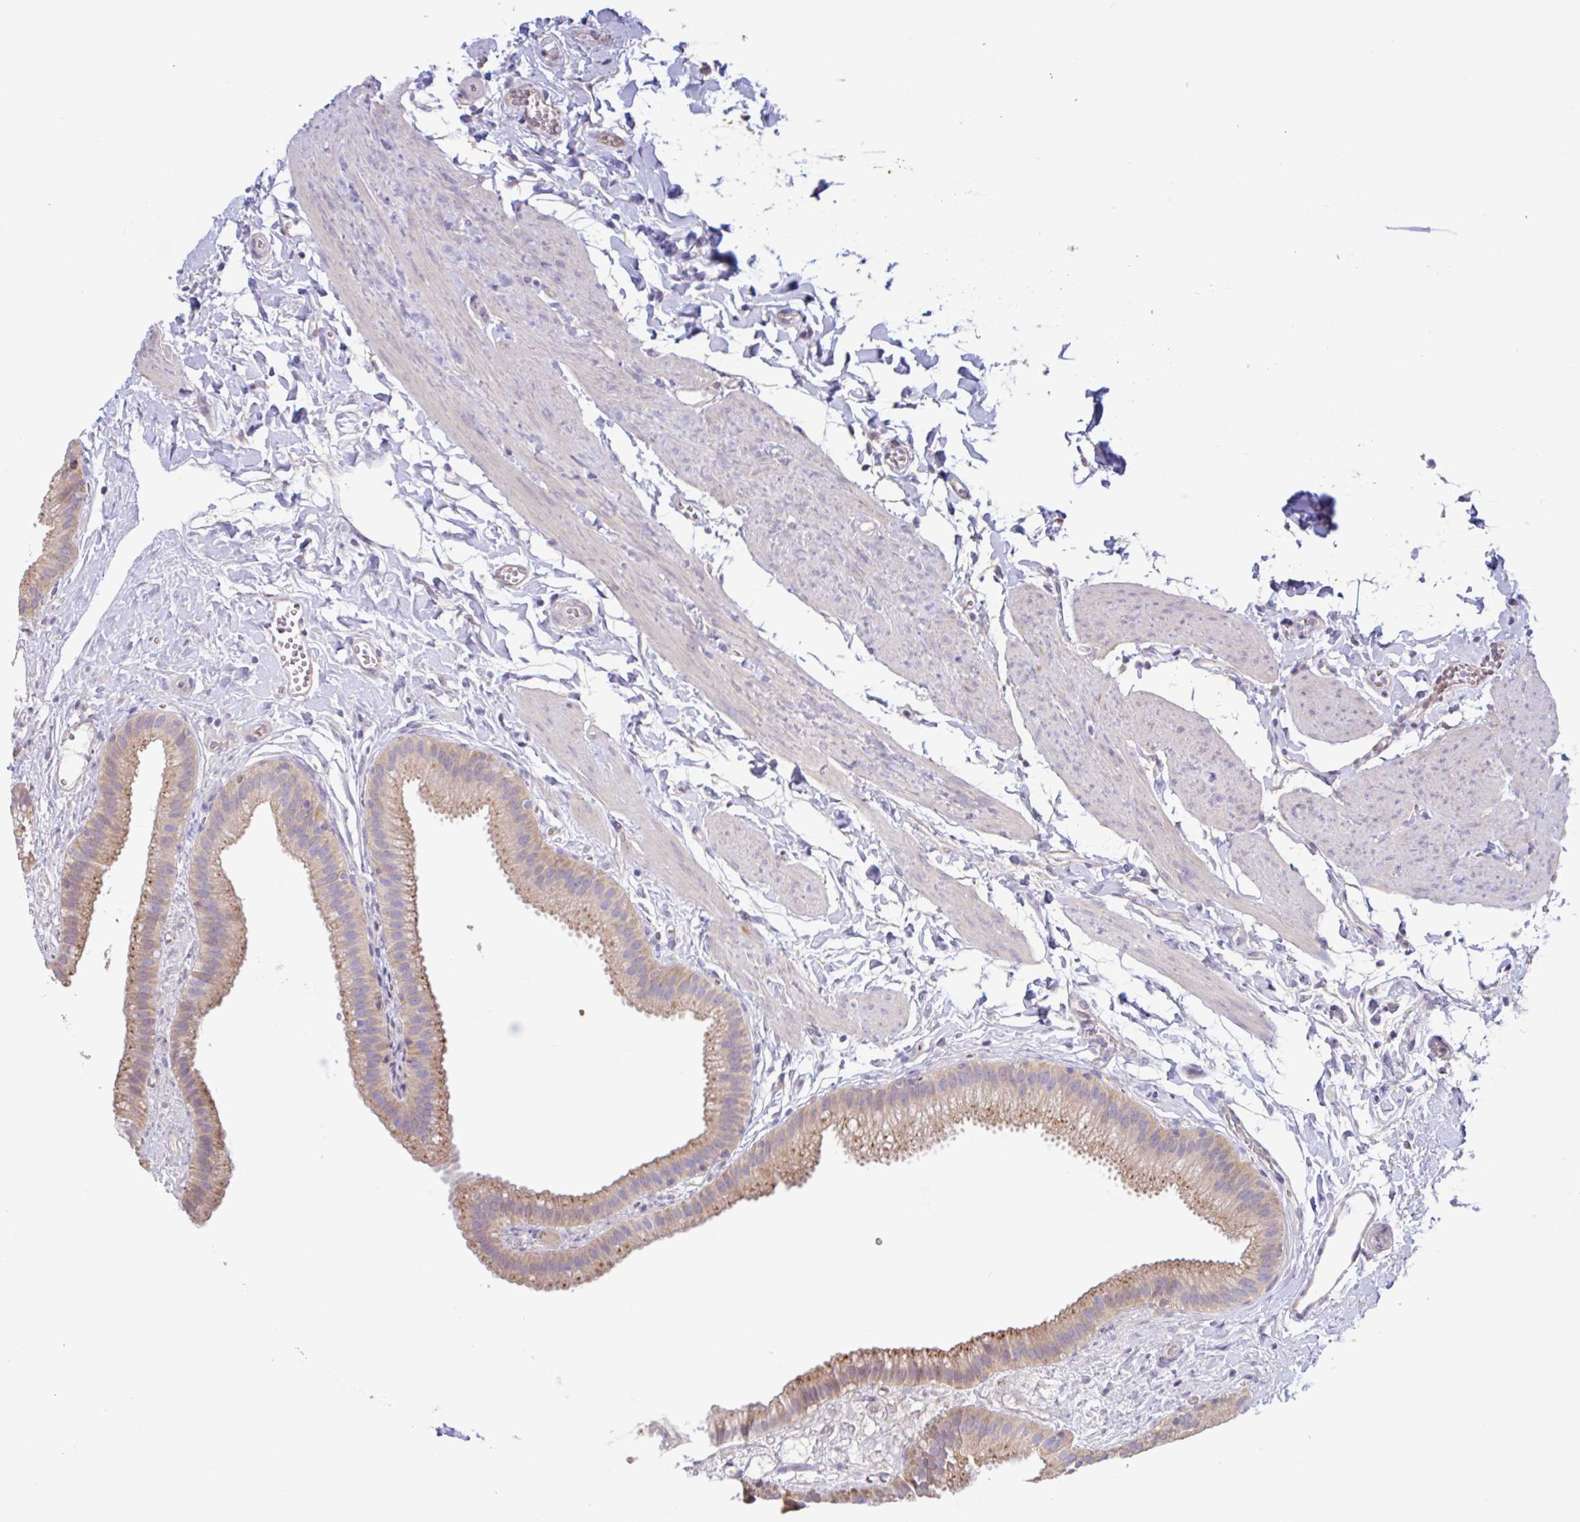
{"staining": {"intensity": "moderate", "quantity": "25%-75%", "location": "cytoplasmic/membranous"}, "tissue": "gallbladder", "cell_type": "Glandular cells", "image_type": "normal", "snomed": [{"axis": "morphology", "description": "Normal tissue, NOS"}, {"axis": "topography", "description": "Gallbladder"}], "caption": "A photomicrograph of human gallbladder stained for a protein exhibits moderate cytoplasmic/membranous brown staining in glandular cells.", "gene": "PLCD4", "patient": {"sex": "female", "age": 63}}